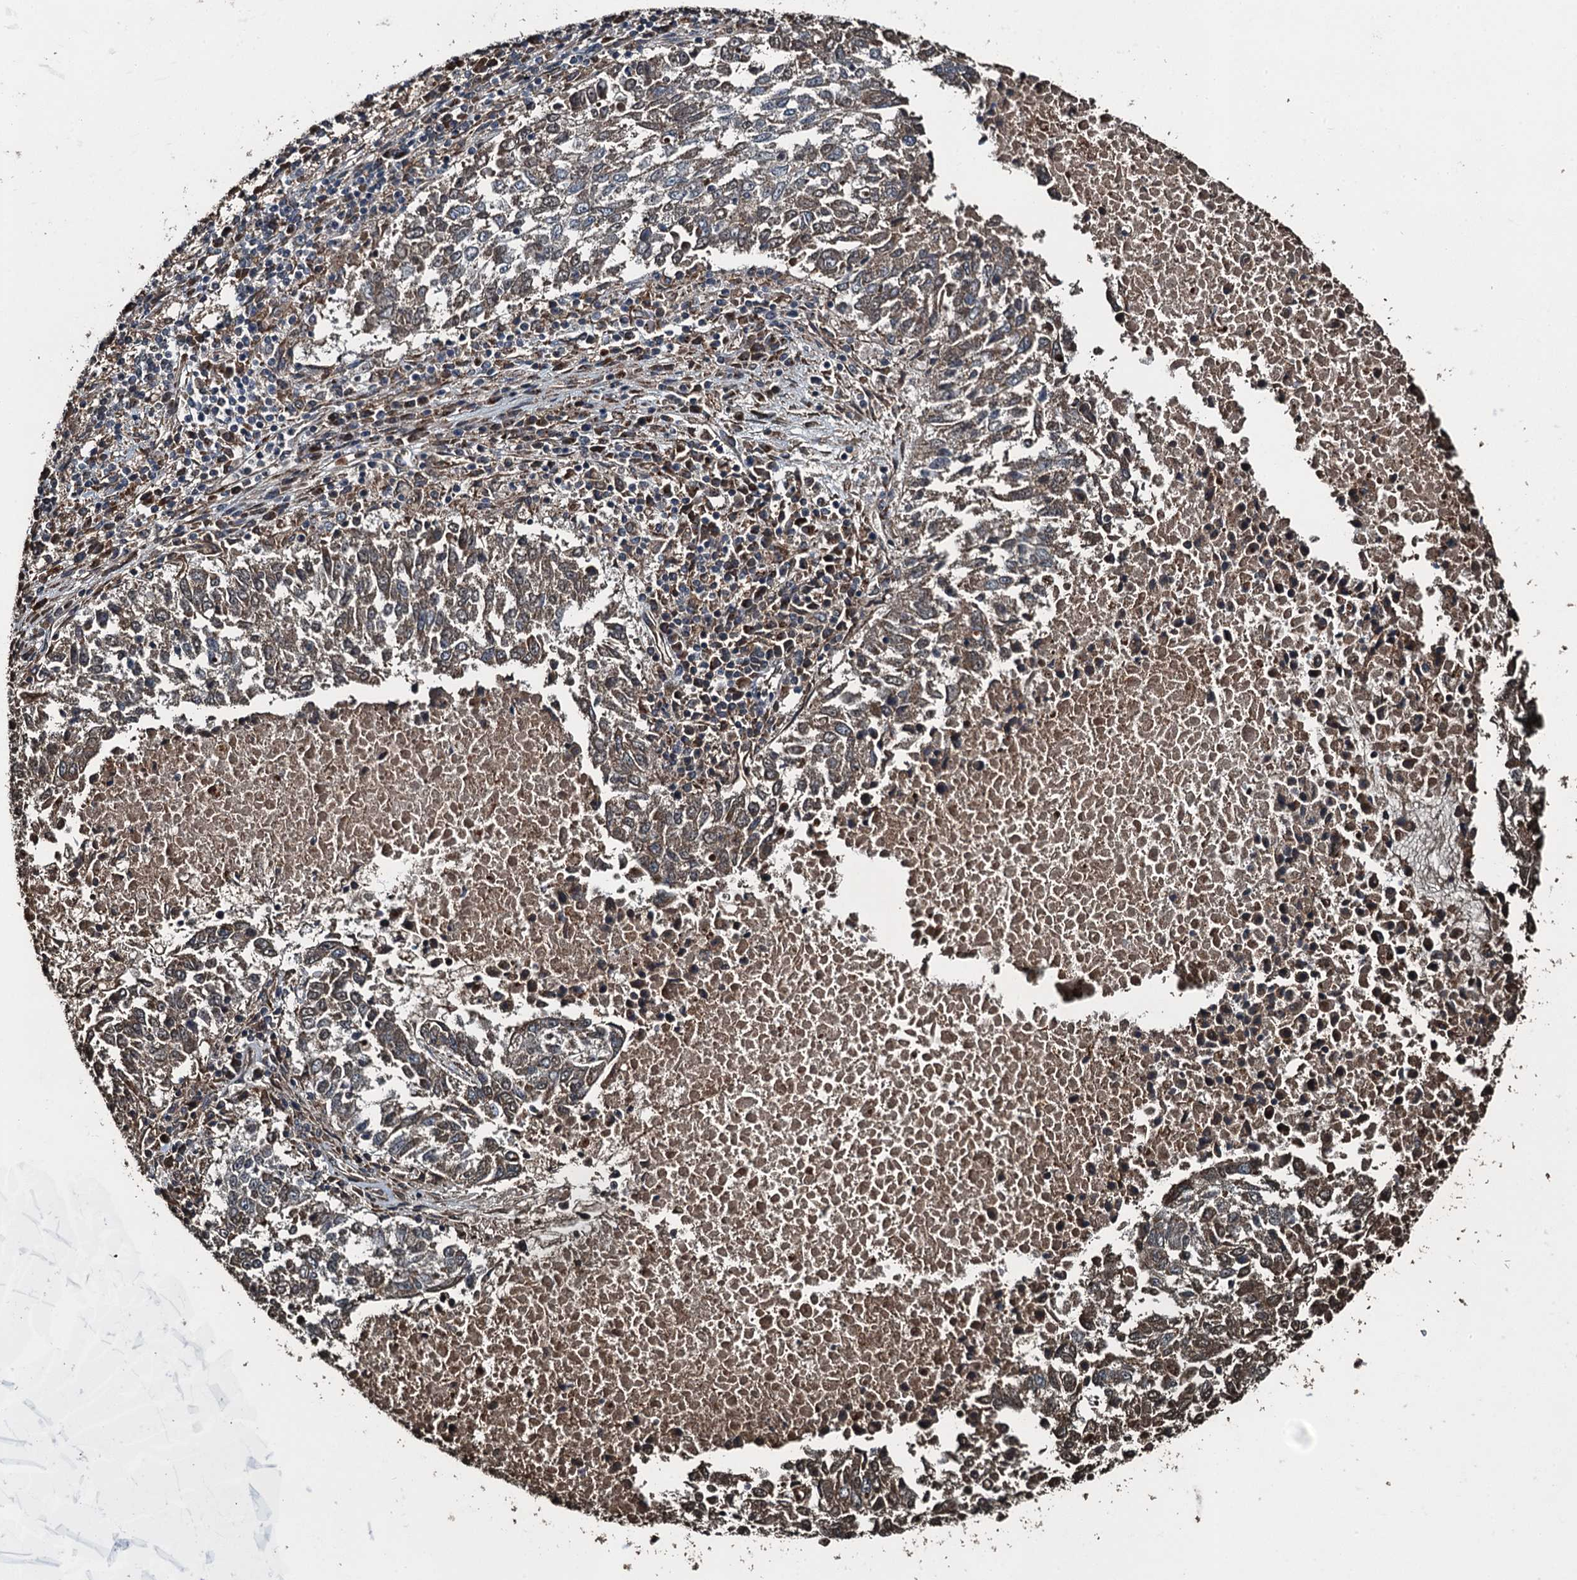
{"staining": {"intensity": "weak", "quantity": ">75%", "location": "cytoplasmic/membranous"}, "tissue": "lung cancer", "cell_type": "Tumor cells", "image_type": "cancer", "snomed": [{"axis": "morphology", "description": "Squamous cell carcinoma, NOS"}, {"axis": "topography", "description": "Lung"}], "caption": "Lung cancer stained for a protein (brown) shows weak cytoplasmic/membranous positive staining in about >75% of tumor cells.", "gene": "TCTN1", "patient": {"sex": "male", "age": 73}}